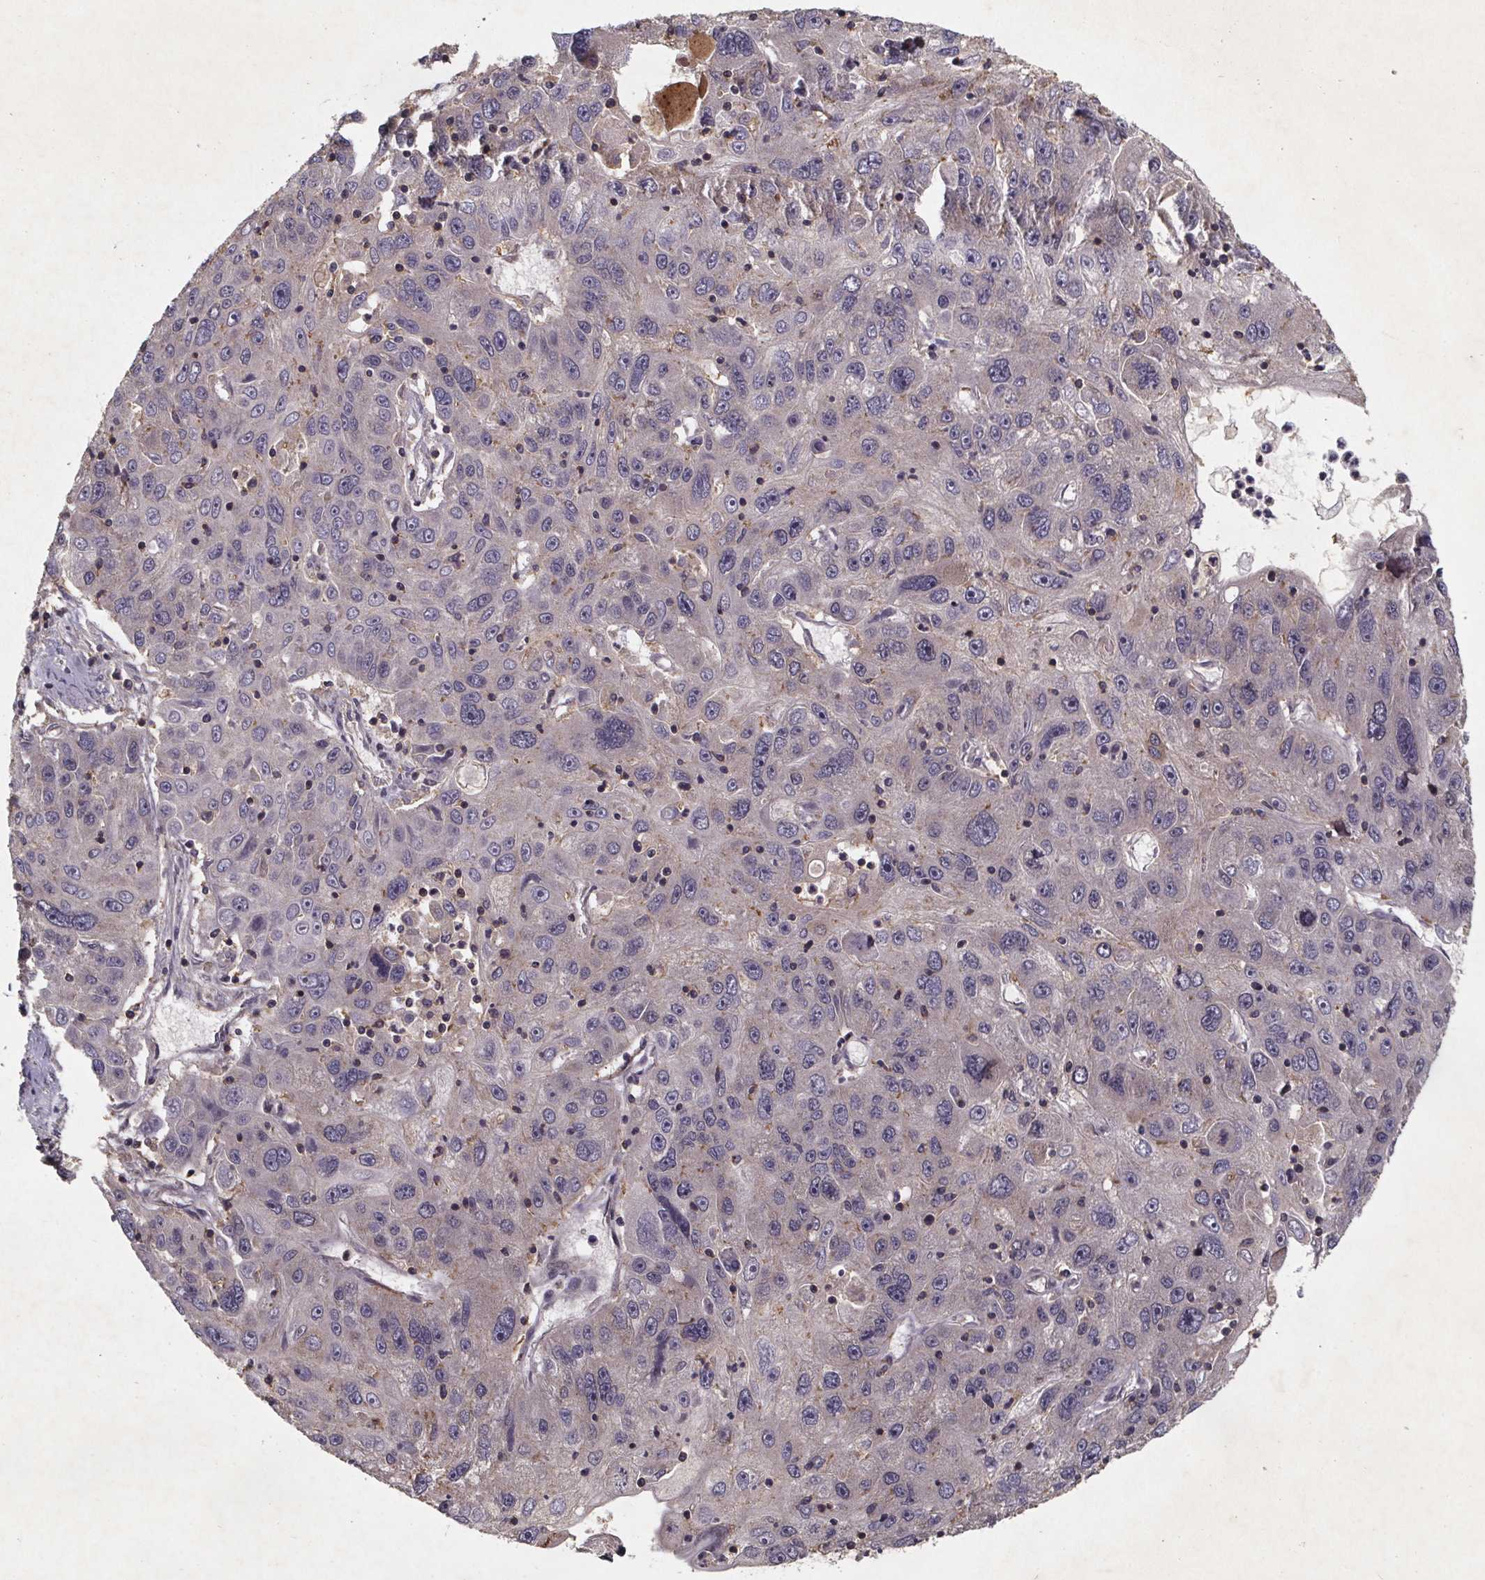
{"staining": {"intensity": "moderate", "quantity": "<25%", "location": "cytoplasmic/membranous"}, "tissue": "stomach cancer", "cell_type": "Tumor cells", "image_type": "cancer", "snomed": [{"axis": "morphology", "description": "Adenocarcinoma, NOS"}, {"axis": "topography", "description": "Stomach"}], "caption": "Protein staining by immunohistochemistry (IHC) reveals moderate cytoplasmic/membranous positivity in approximately <25% of tumor cells in stomach cancer.", "gene": "PIERCE2", "patient": {"sex": "male", "age": 56}}